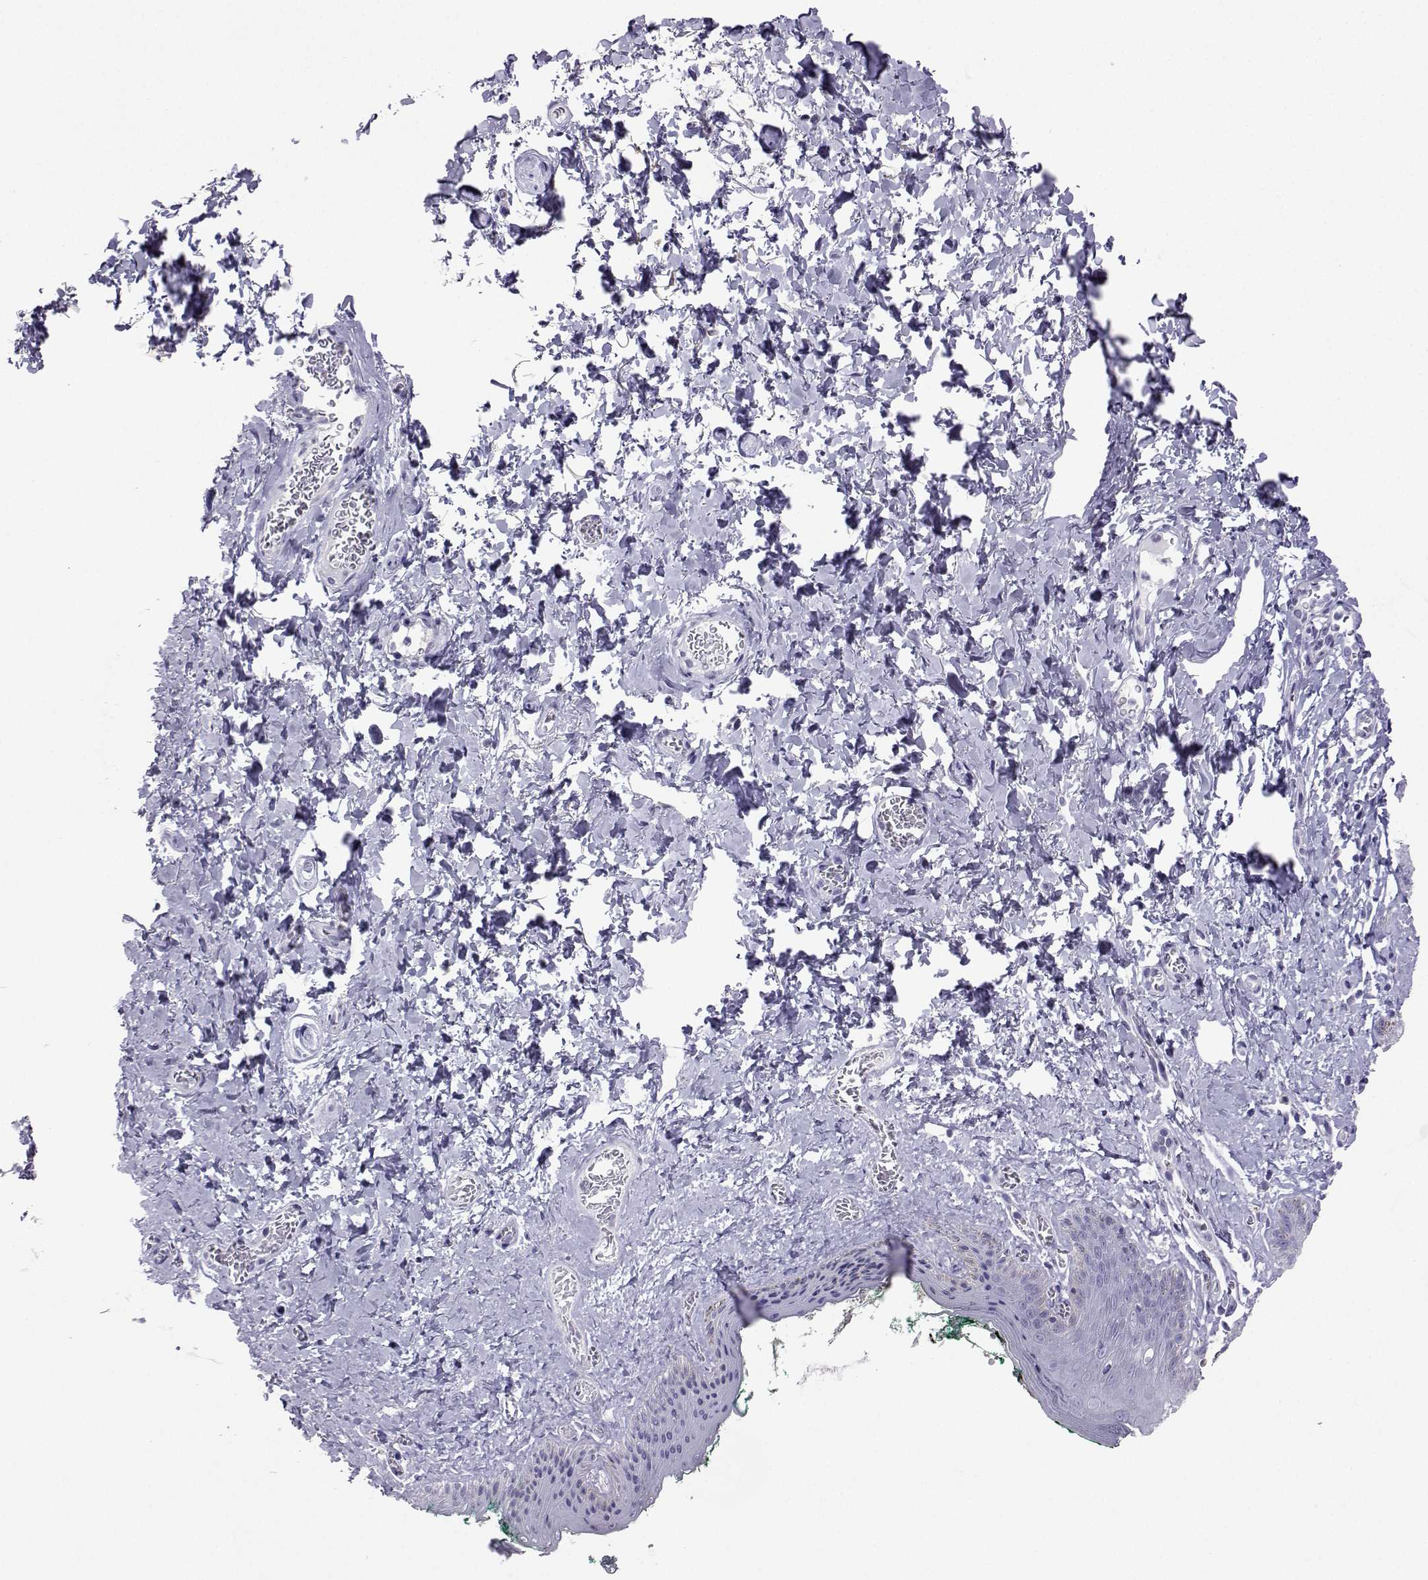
{"staining": {"intensity": "negative", "quantity": "none", "location": "none"}, "tissue": "skin", "cell_type": "Epidermal cells", "image_type": "normal", "snomed": [{"axis": "morphology", "description": "Normal tissue, NOS"}, {"axis": "topography", "description": "Vulva"}, {"axis": "topography", "description": "Peripheral nerve tissue"}], "caption": "This is a photomicrograph of immunohistochemistry staining of benign skin, which shows no expression in epidermal cells. The staining was performed using DAB to visualize the protein expression in brown, while the nuclei were stained in blue with hematoxylin (Magnification: 20x).", "gene": "PLIN4", "patient": {"sex": "female", "age": 66}}